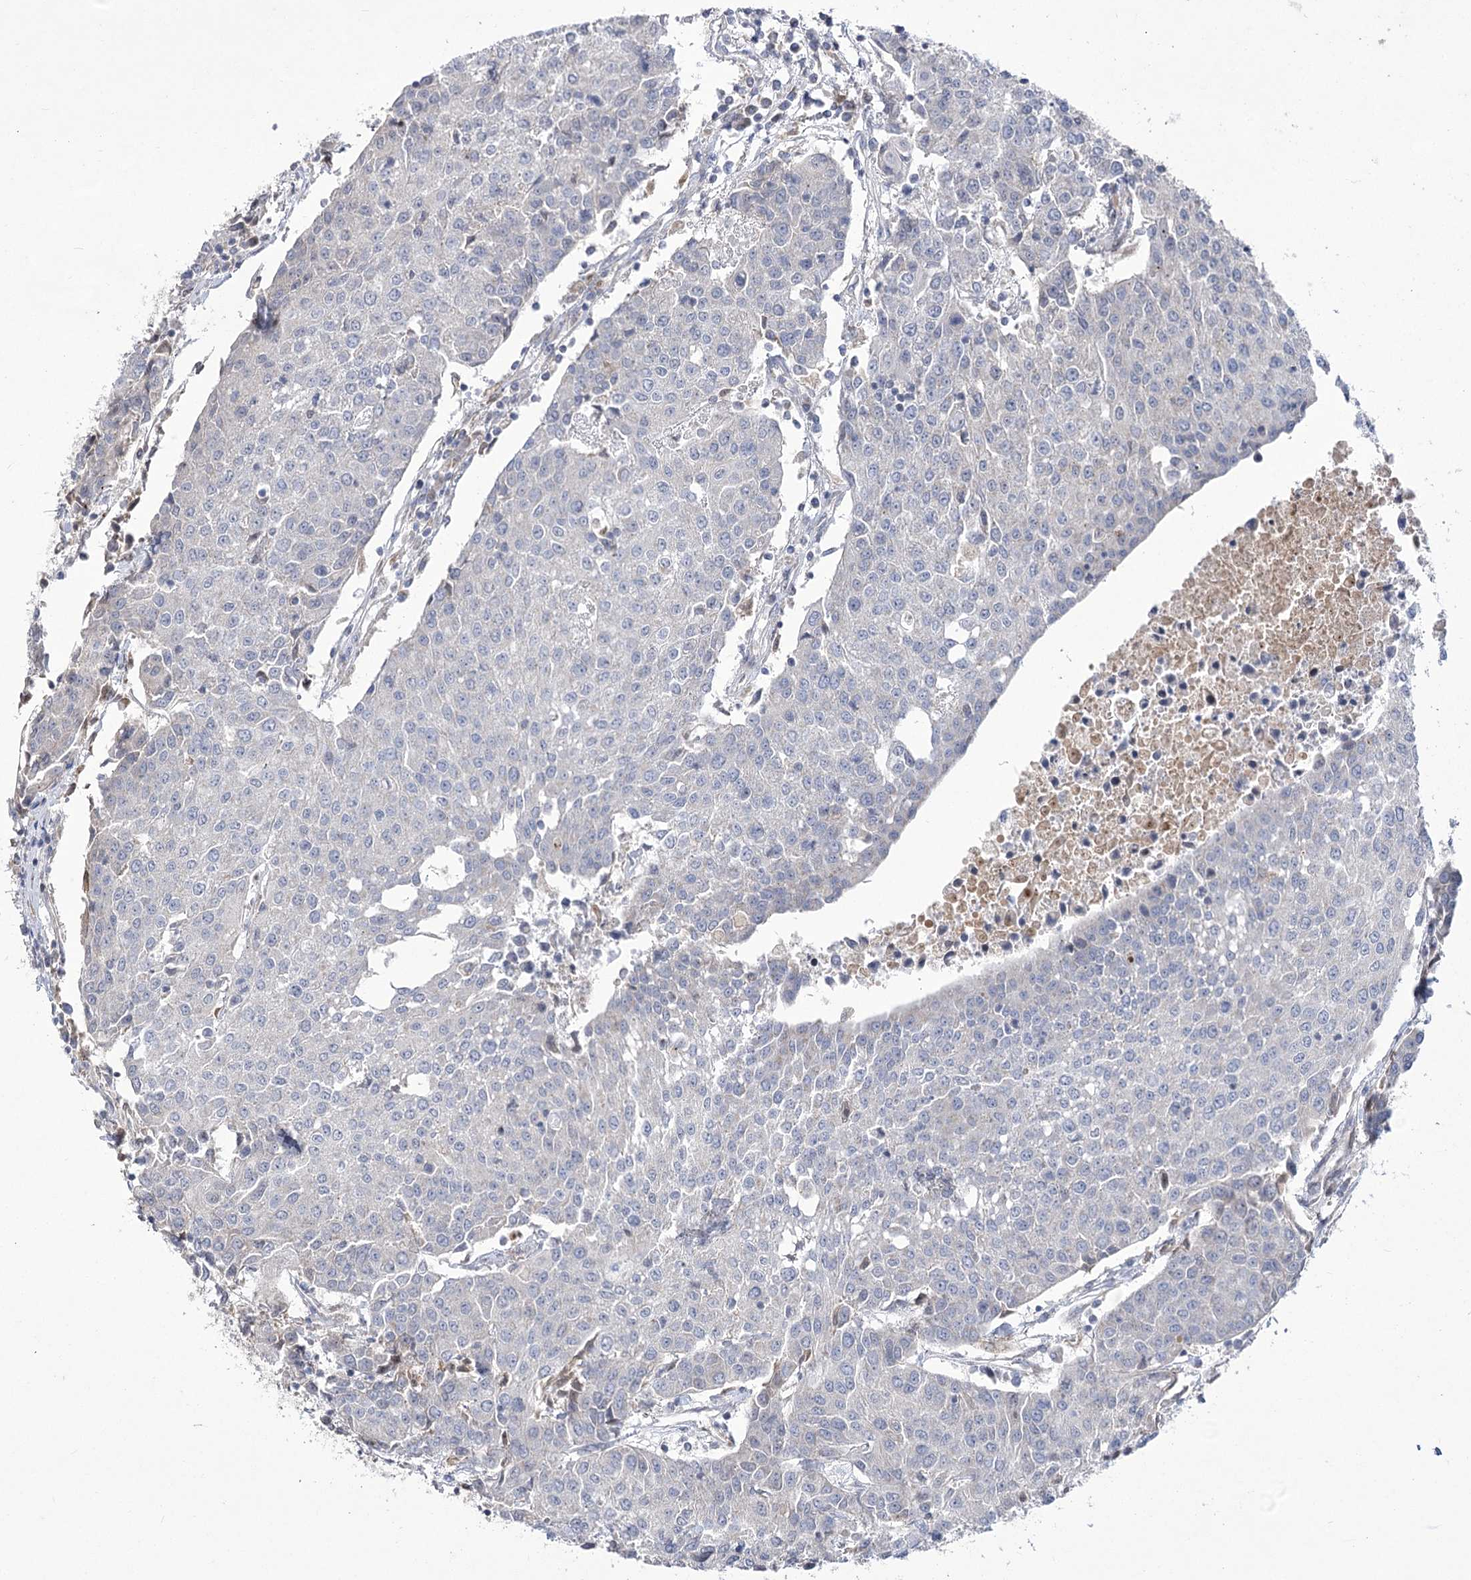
{"staining": {"intensity": "negative", "quantity": "none", "location": "none"}, "tissue": "urothelial cancer", "cell_type": "Tumor cells", "image_type": "cancer", "snomed": [{"axis": "morphology", "description": "Urothelial carcinoma, High grade"}, {"axis": "topography", "description": "Urinary bladder"}], "caption": "This is a micrograph of IHC staining of urothelial cancer, which shows no expression in tumor cells.", "gene": "PDHB", "patient": {"sex": "female", "age": 85}}